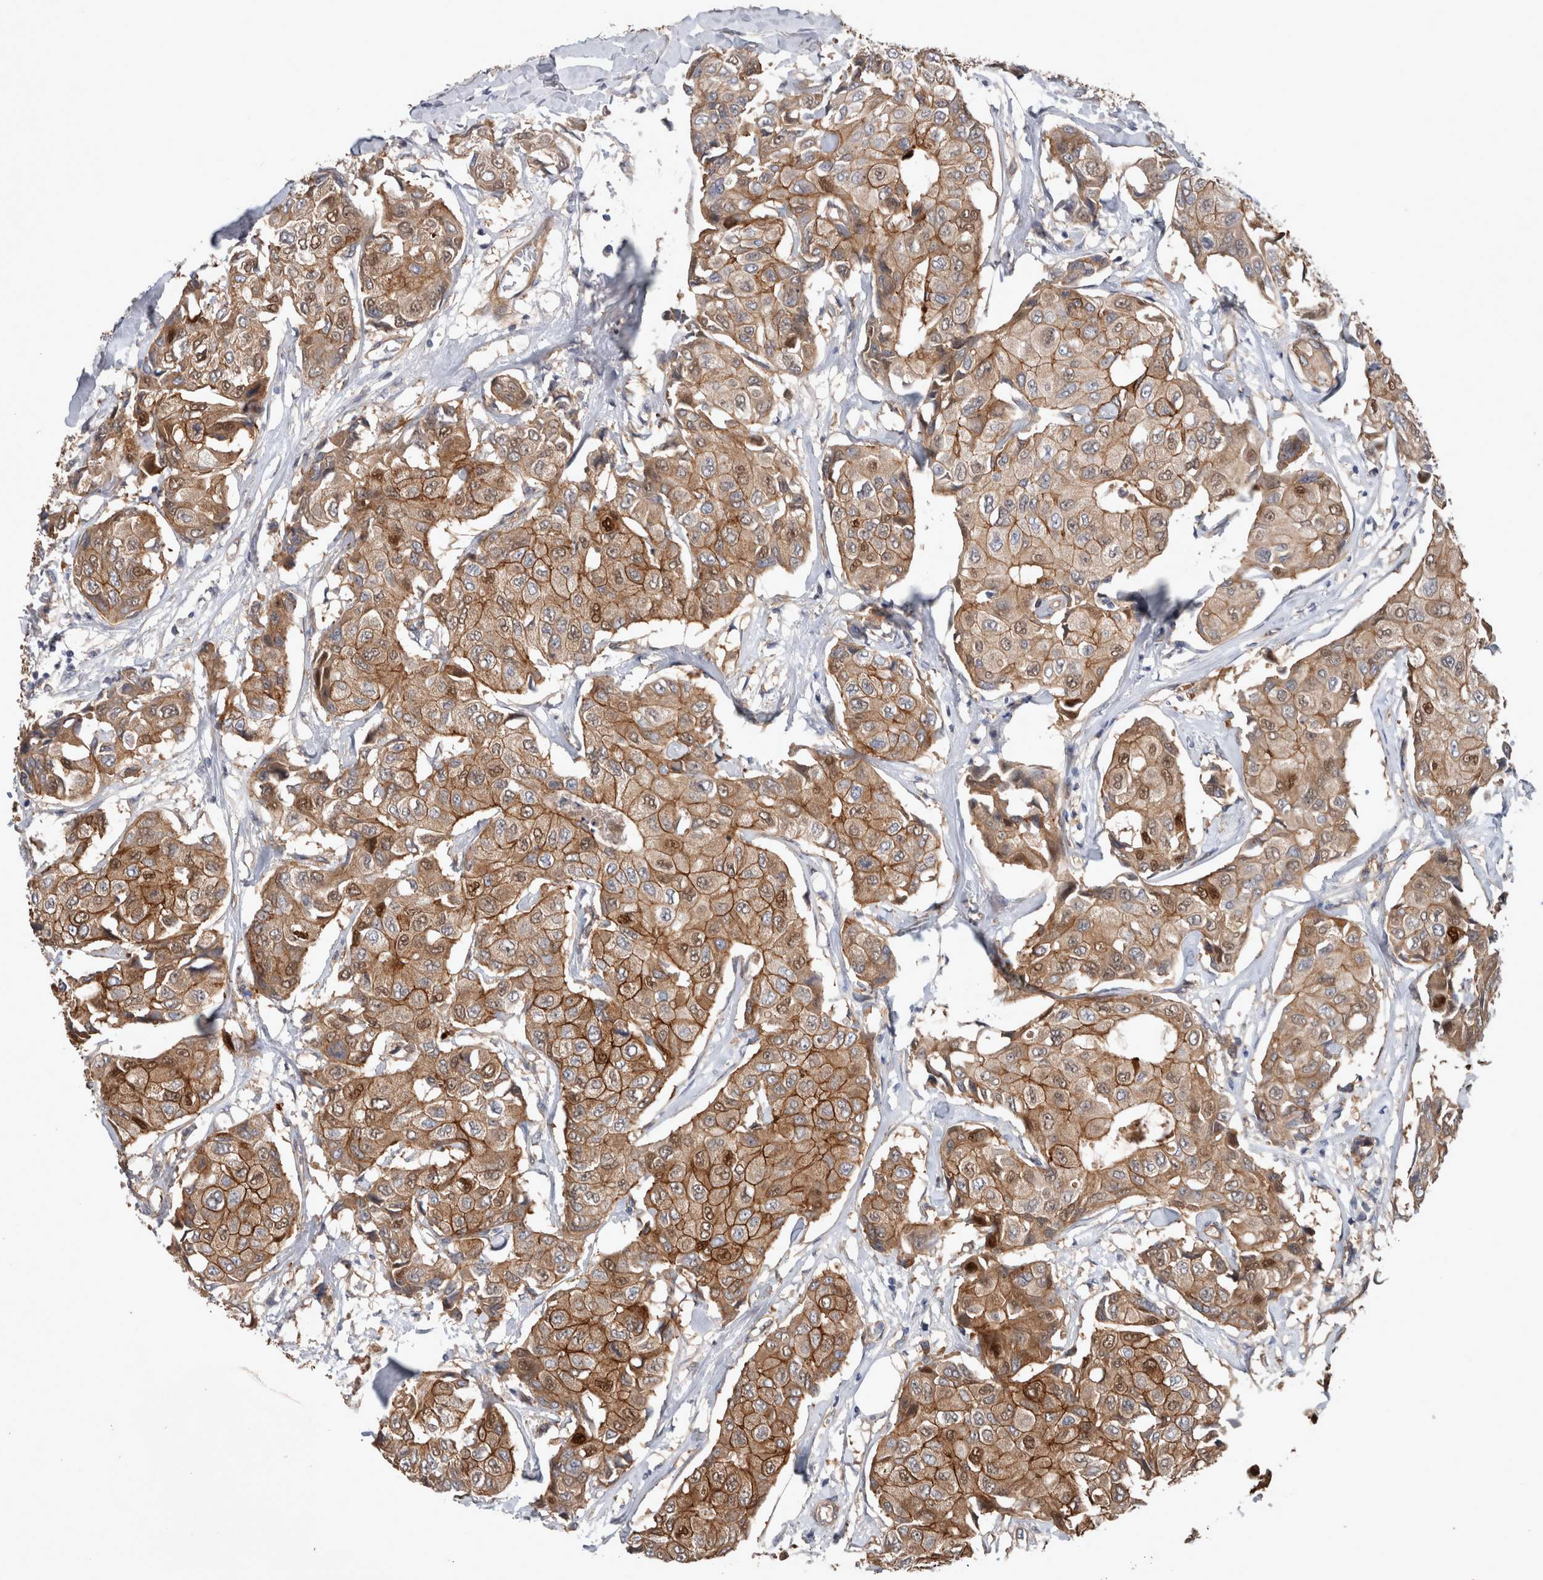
{"staining": {"intensity": "moderate", "quantity": ">75%", "location": "cytoplasmic/membranous"}, "tissue": "breast cancer", "cell_type": "Tumor cells", "image_type": "cancer", "snomed": [{"axis": "morphology", "description": "Duct carcinoma"}, {"axis": "topography", "description": "Breast"}], "caption": "Infiltrating ductal carcinoma (breast) stained with a protein marker reveals moderate staining in tumor cells.", "gene": "BCAM", "patient": {"sex": "female", "age": 80}}